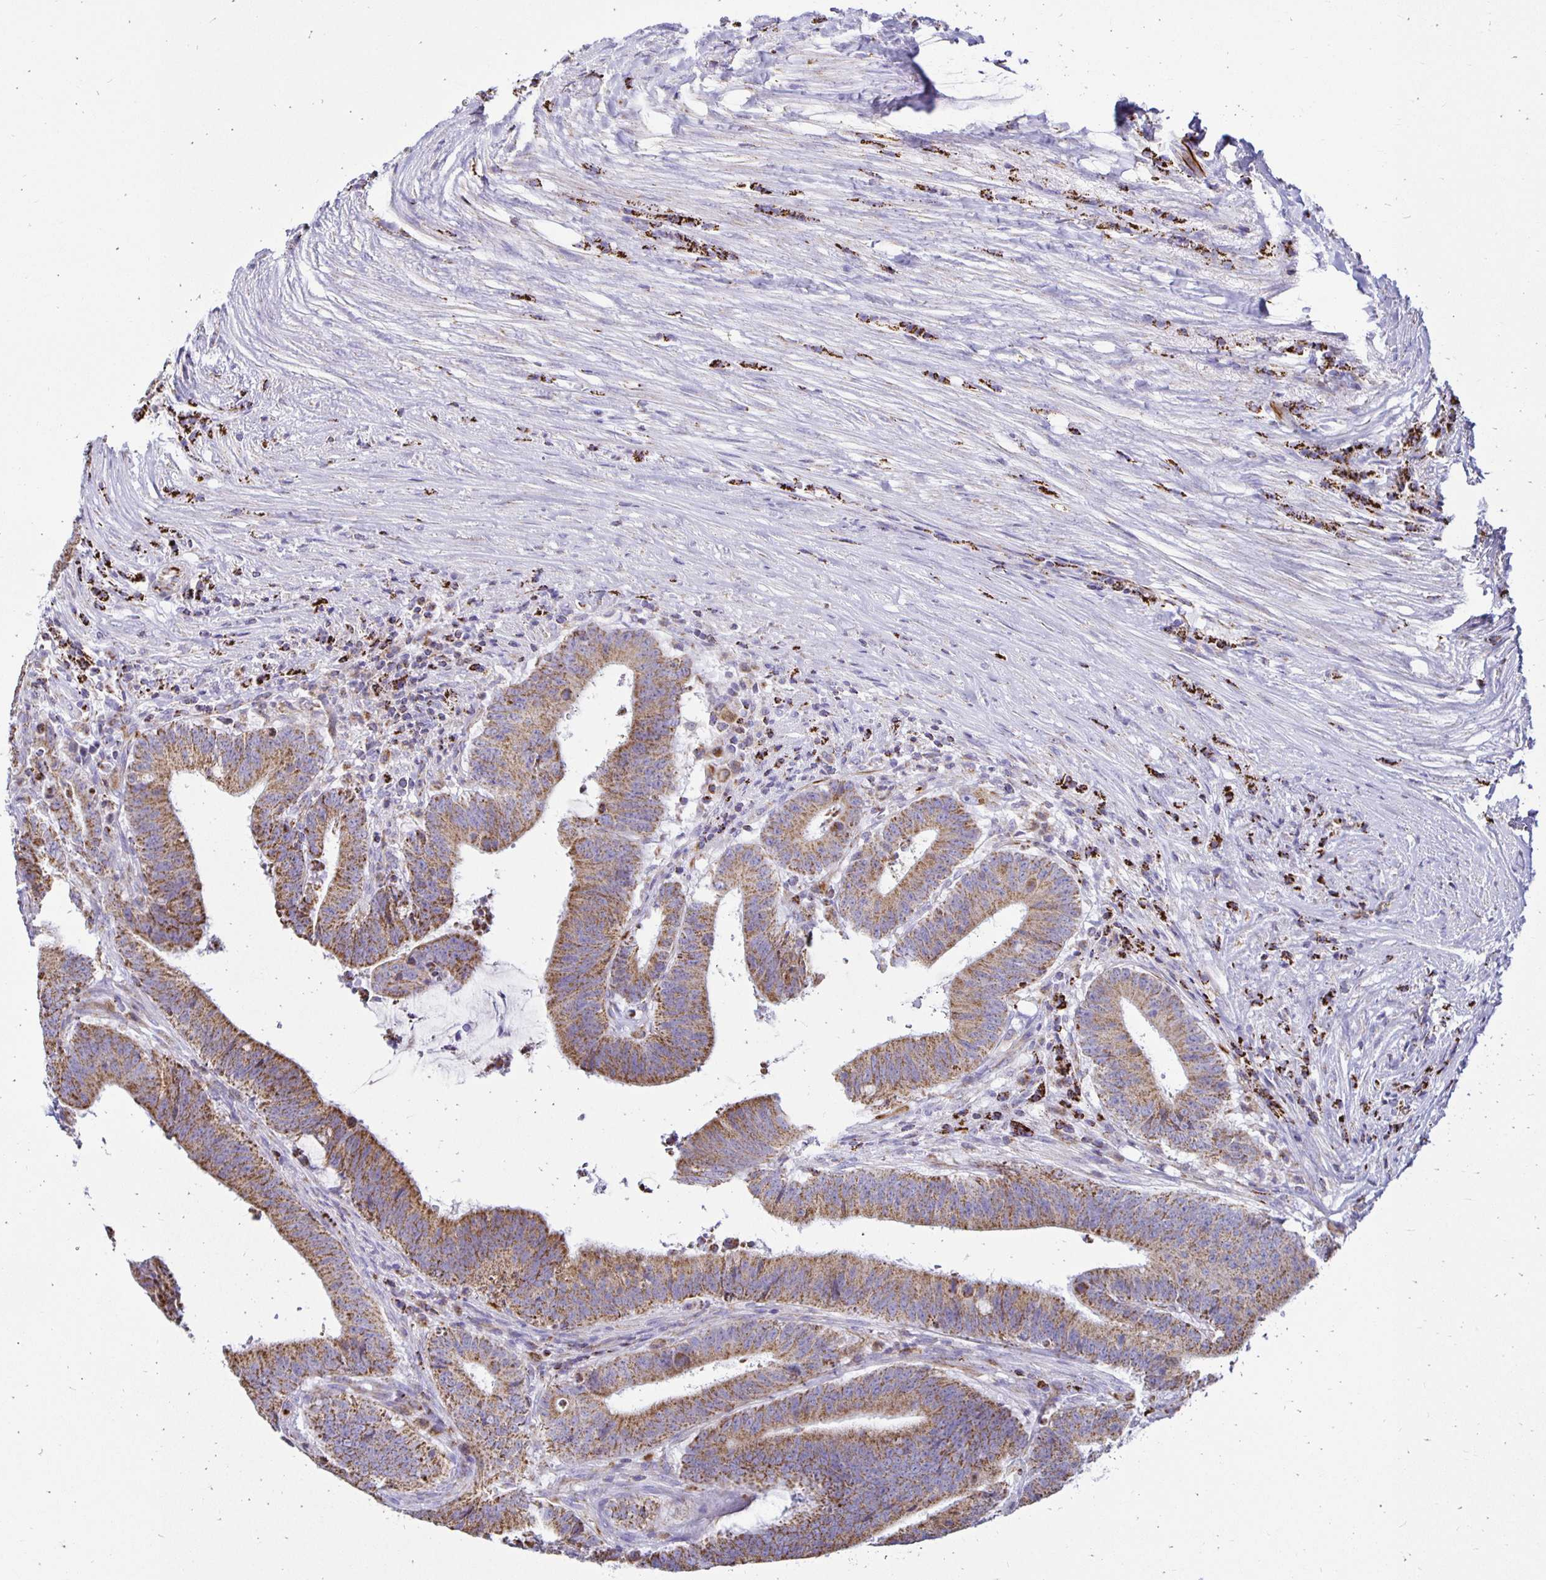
{"staining": {"intensity": "moderate", "quantity": ">75%", "location": "cytoplasmic/membranous"}, "tissue": "colorectal cancer", "cell_type": "Tumor cells", "image_type": "cancer", "snomed": [{"axis": "morphology", "description": "Adenocarcinoma, NOS"}, {"axis": "topography", "description": "Colon"}], "caption": "This histopathology image exhibits colorectal cancer (adenocarcinoma) stained with immunohistochemistry (IHC) to label a protein in brown. The cytoplasmic/membranous of tumor cells show moderate positivity for the protein. Nuclei are counter-stained blue.", "gene": "PLAAT2", "patient": {"sex": "female", "age": 43}}